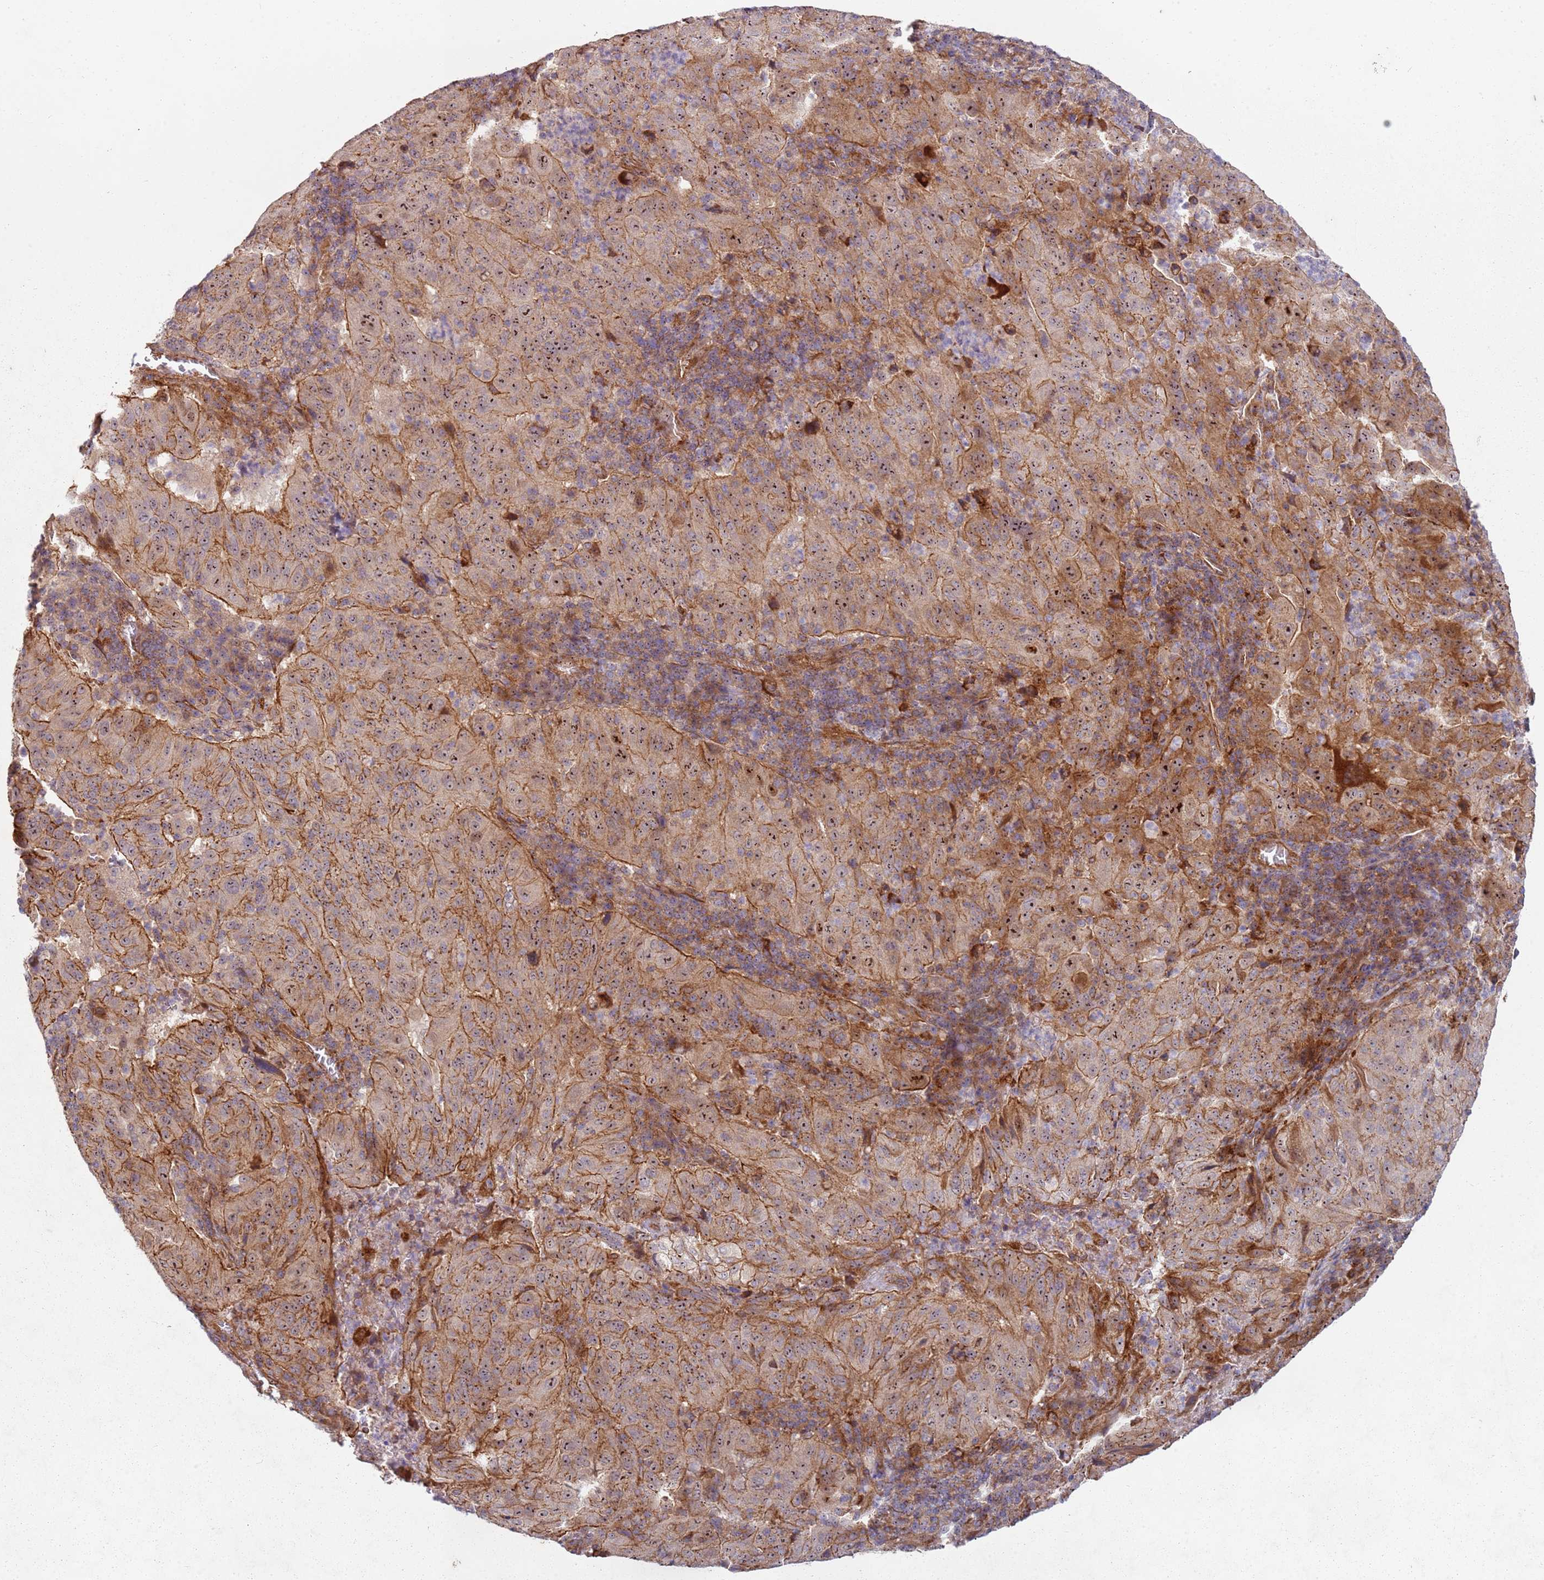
{"staining": {"intensity": "moderate", "quantity": ">75%", "location": "cytoplasmic/membranous"}, "tissue": "pancreatic cancer", "cell_type": "Tumor cells", "image_type": "cancer", "snomed": [{"axis": "morphology", "description": "Adenocarcinoma, NOS"}, {"axis": "topography", "description": "Pancreas"}], "caption": "Pancreatic cancer tissue demonstrates moderate cytoplasmic/membranous staining in approximately >75% of tumor cells, visualized by immunohistochemistry.", "gene": "C2CD4B", "patient": {"sex": "male", "age": 63}}